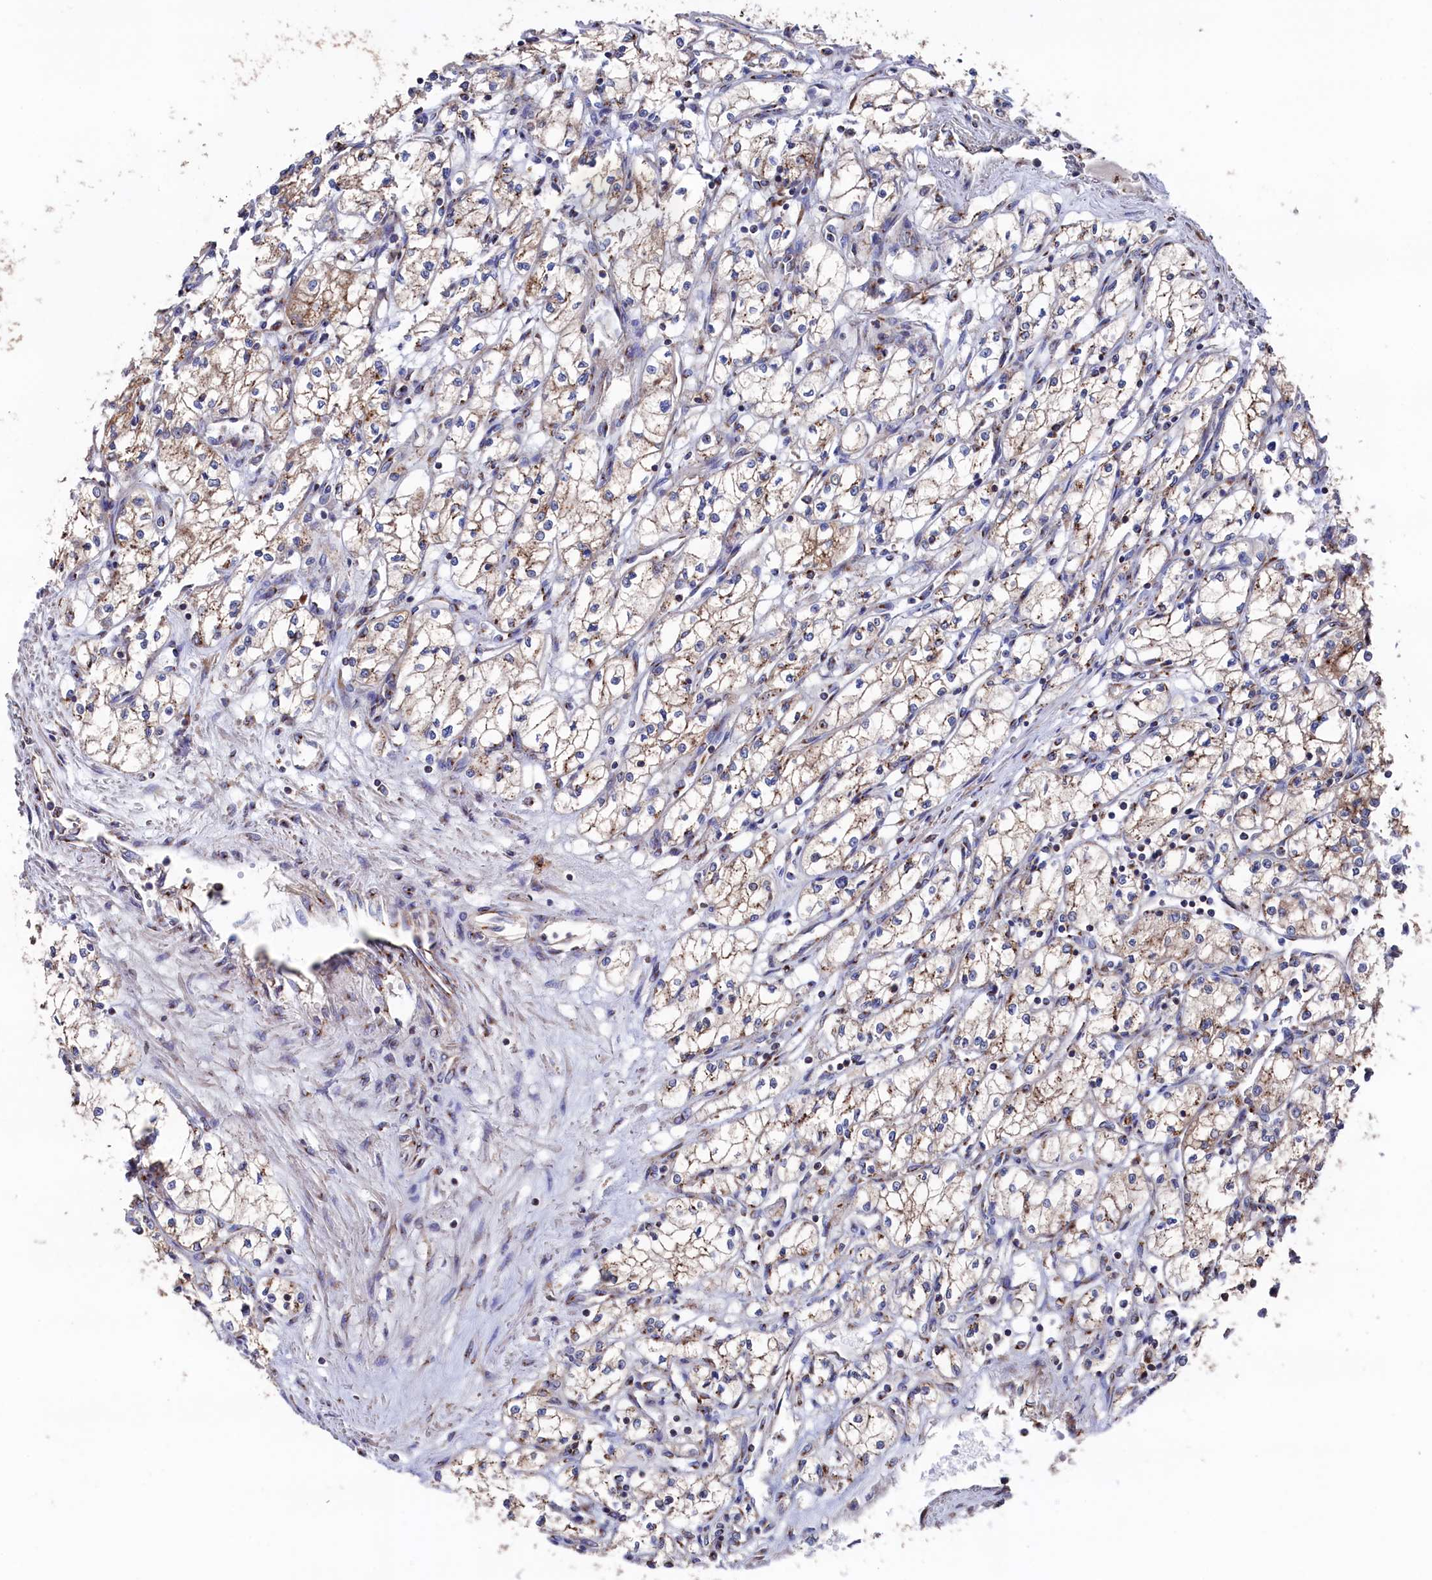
{"staining": {"intensity": "weak", "quantity": ">75%", "location": "cytoplasmic/membranous"}, "tissue": "renal cancer", "cell_type": "Tumor cells", "image_type": "cancer", "snomed": [{"axis": "morphology", "description": "Adenocarcinoma, NOS"}, {"axis": "topography", "description": "Kidney"}], "caption": "About >75% of tumor cells in adenocarcinoma (renal) show weak cytoplasmic/membranous protein expression as visualized by brown immunohistochemical staining.", "gene": "PRRC1", "patient": {"sex": "male", "age": 59}}